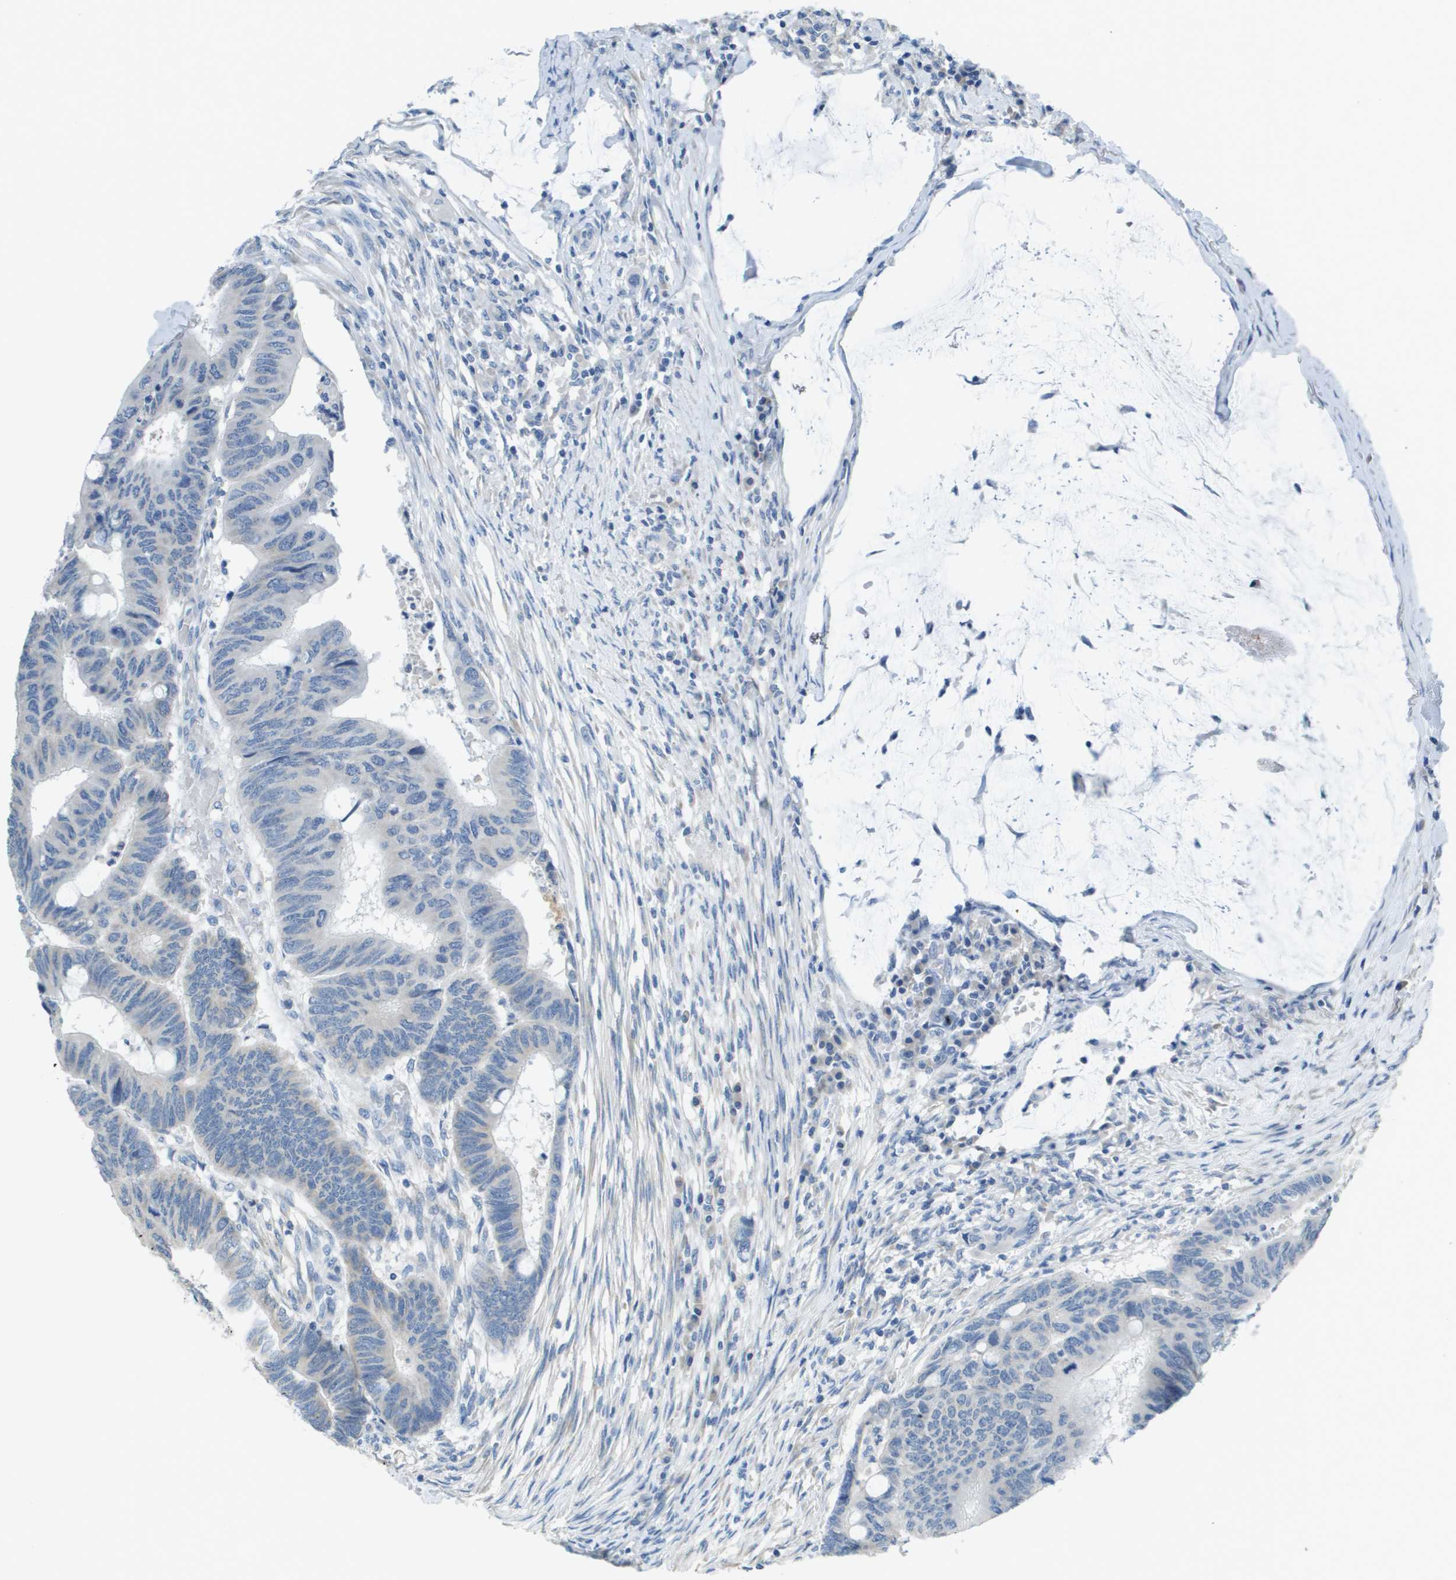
{"staining": {"intensity": "negative", "quantity": "none", "location": "none"}, "tissue": "colorectal cancer", "cell_type": "Tumor cells", "image_type": "cancer", "snomed": [{"axis": "morphology", "description": "Normal tissue, NOS"}, {"axis": "morphology", "description": "Adenocarcinoma, NOS"}, {"axis": "topography", "description": "Rectum"}], "caption": "The immunohistochemistry photomicrograph has no significant positivity in tumor cells of colorectal adenocarcinoma tissue.", "gene": "PTGDR2", "patient": {"sex": "male", "age": 92}}